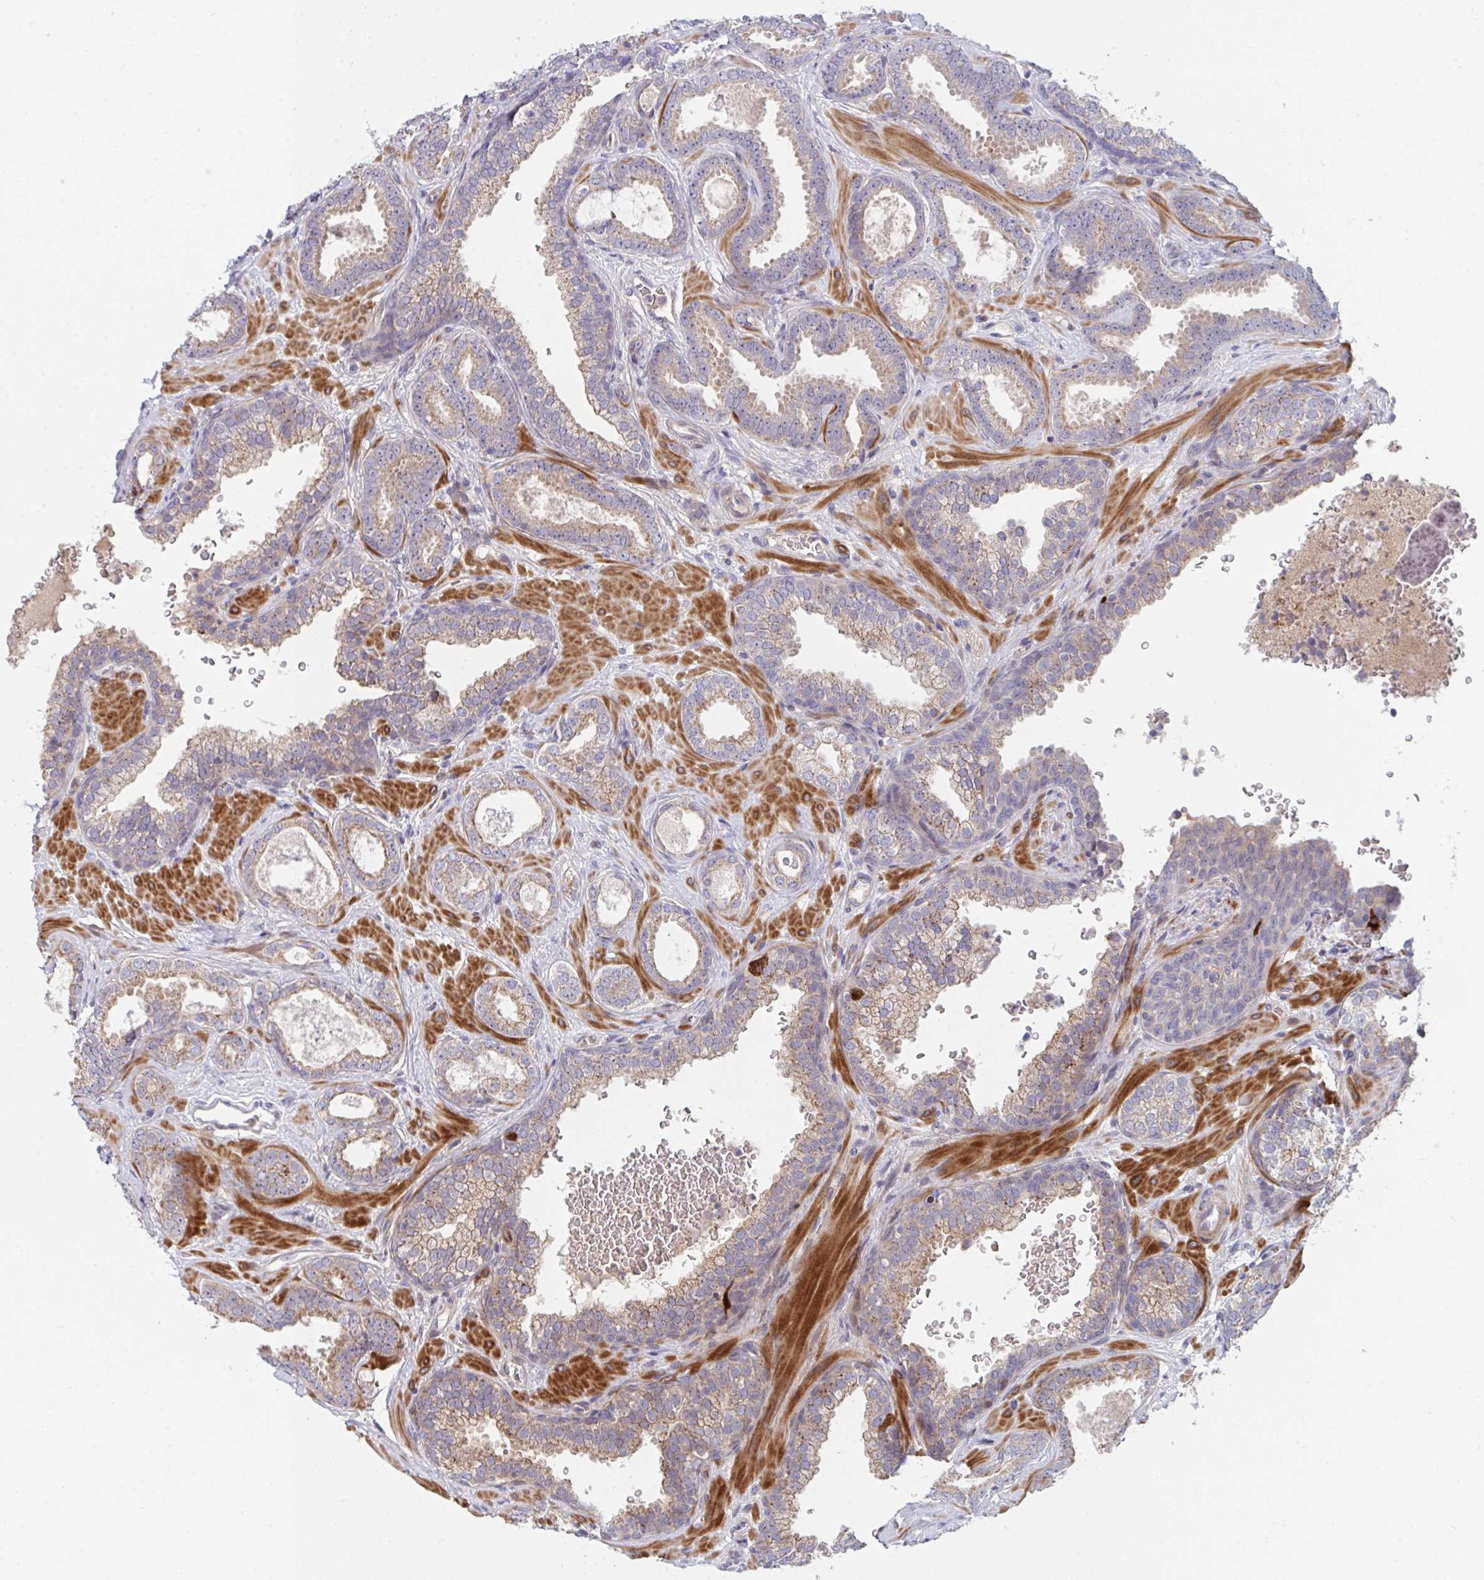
{"staining": {"intensity": "moderate", "quantity": ">75%", "location": "cytoplasmic/membranous"}, "tissue": "prostate cancer", "cell_type": "Tumor cells", "image_type": "cancer", "snomed": [{"axis": "morphology", "description": "Adenocarcinoma, High grade"}, {"axis": "topography", "description": "Prostate"}], "caption": "Protein staining shows moderate cytoplasmic/membranous expression in about >75% of tumor cells in prostate cancer.", "gene": "TNFSF4", "patient": {"sex": "male", "age": 58}}